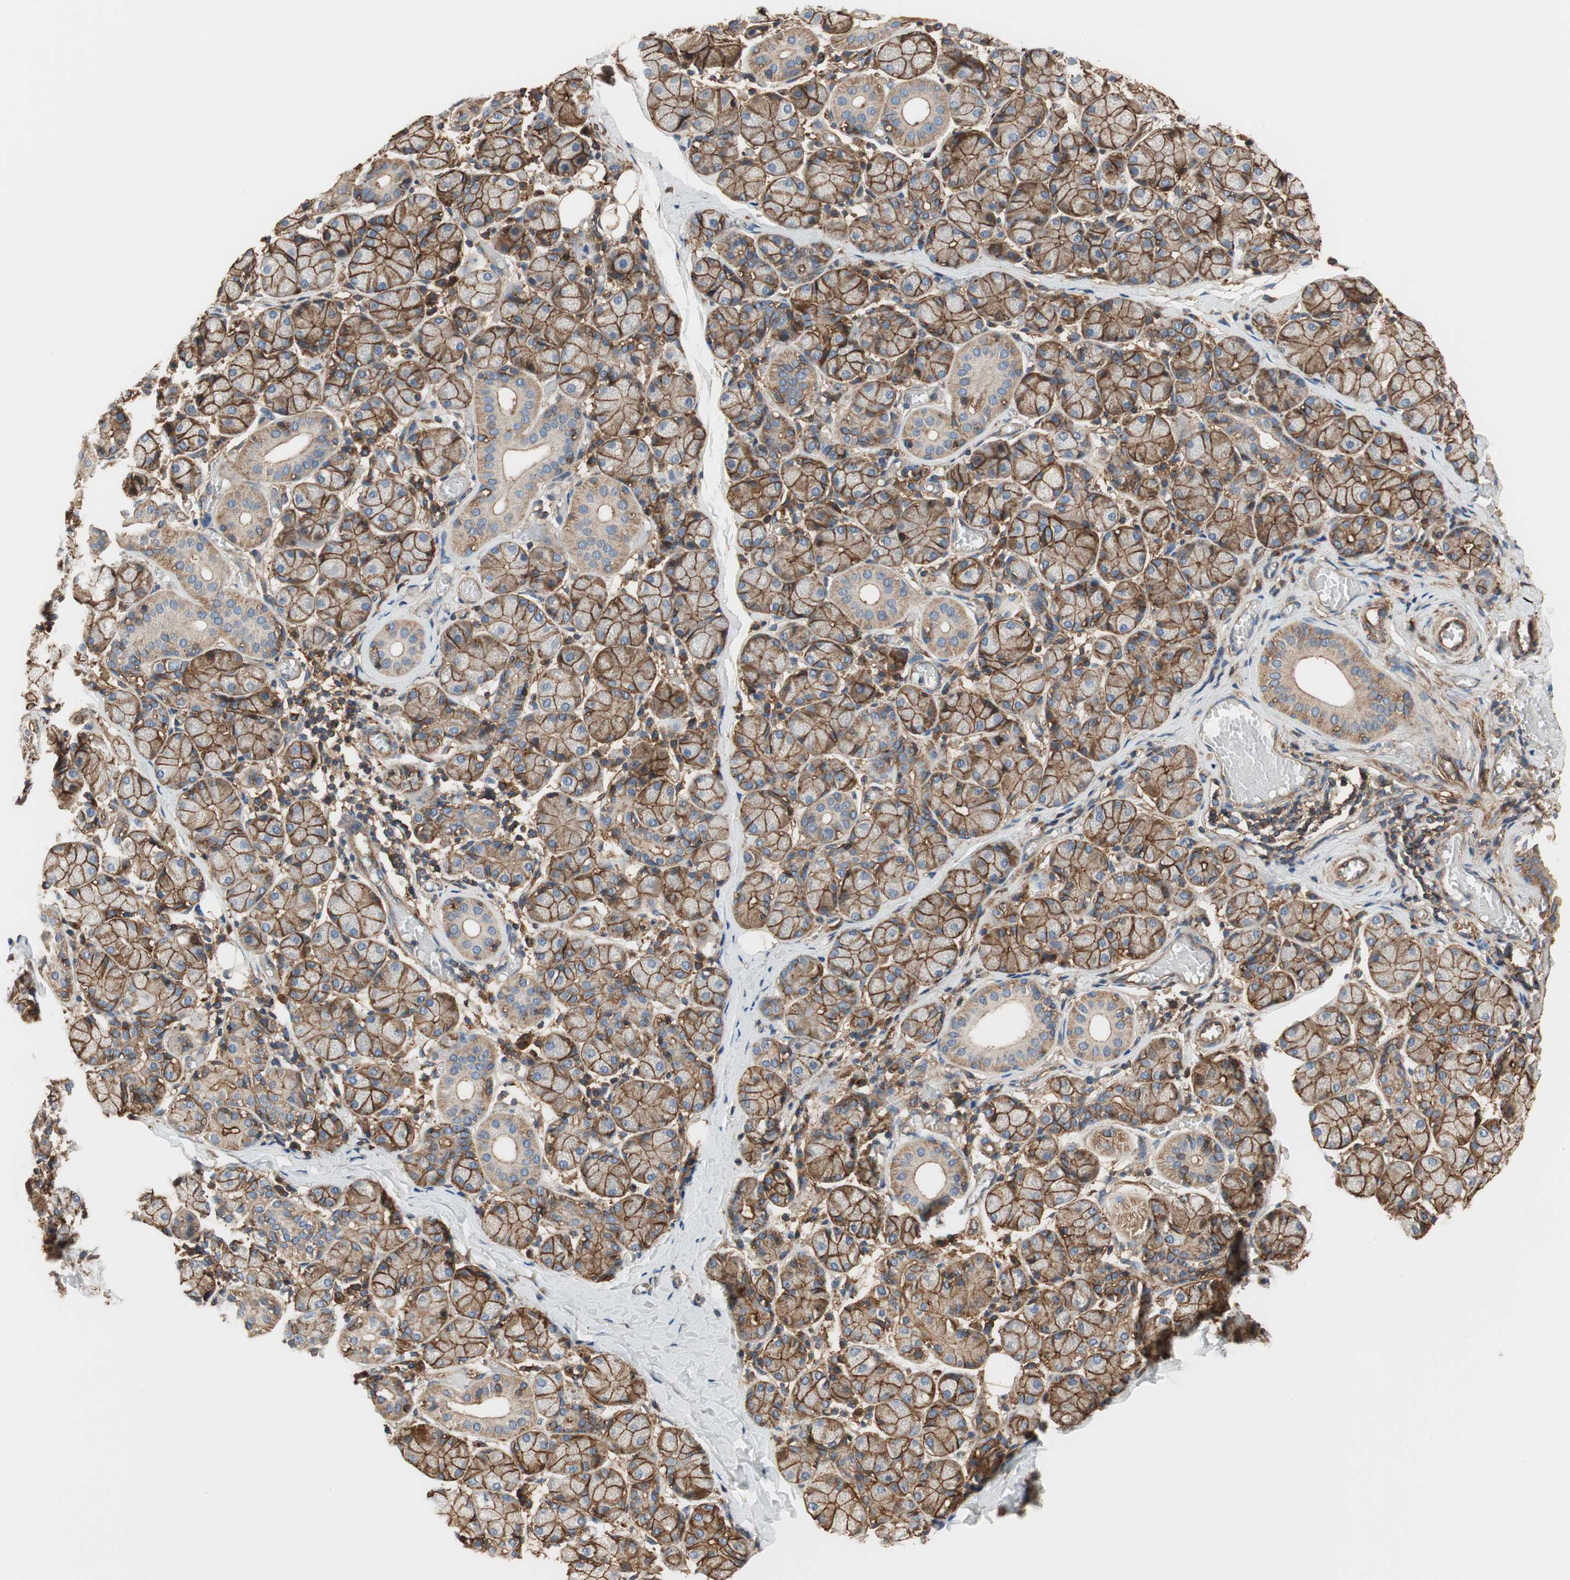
{"staining": {"intensity": "moderate", "quantity": ">75%", "location": "cytoplasmic/membranous"}, "tissue": "salivary gland", "cell_type": "Glandular cells", "image_type": "normal", "snomed": [{"axis": "morphology", "description": "Normal tissue, NOS"}, {"axis": "topography", "description": "Salivary gland"}], "caption": "Unremarkable salivary gland was stained to show a protein in brown. There is medium levels of moderate cytoplasmic/membranous staining in about >75% of glandular cells.", "gene": "IL1RL1", "patient": {"sex": "female", "age": 24}}